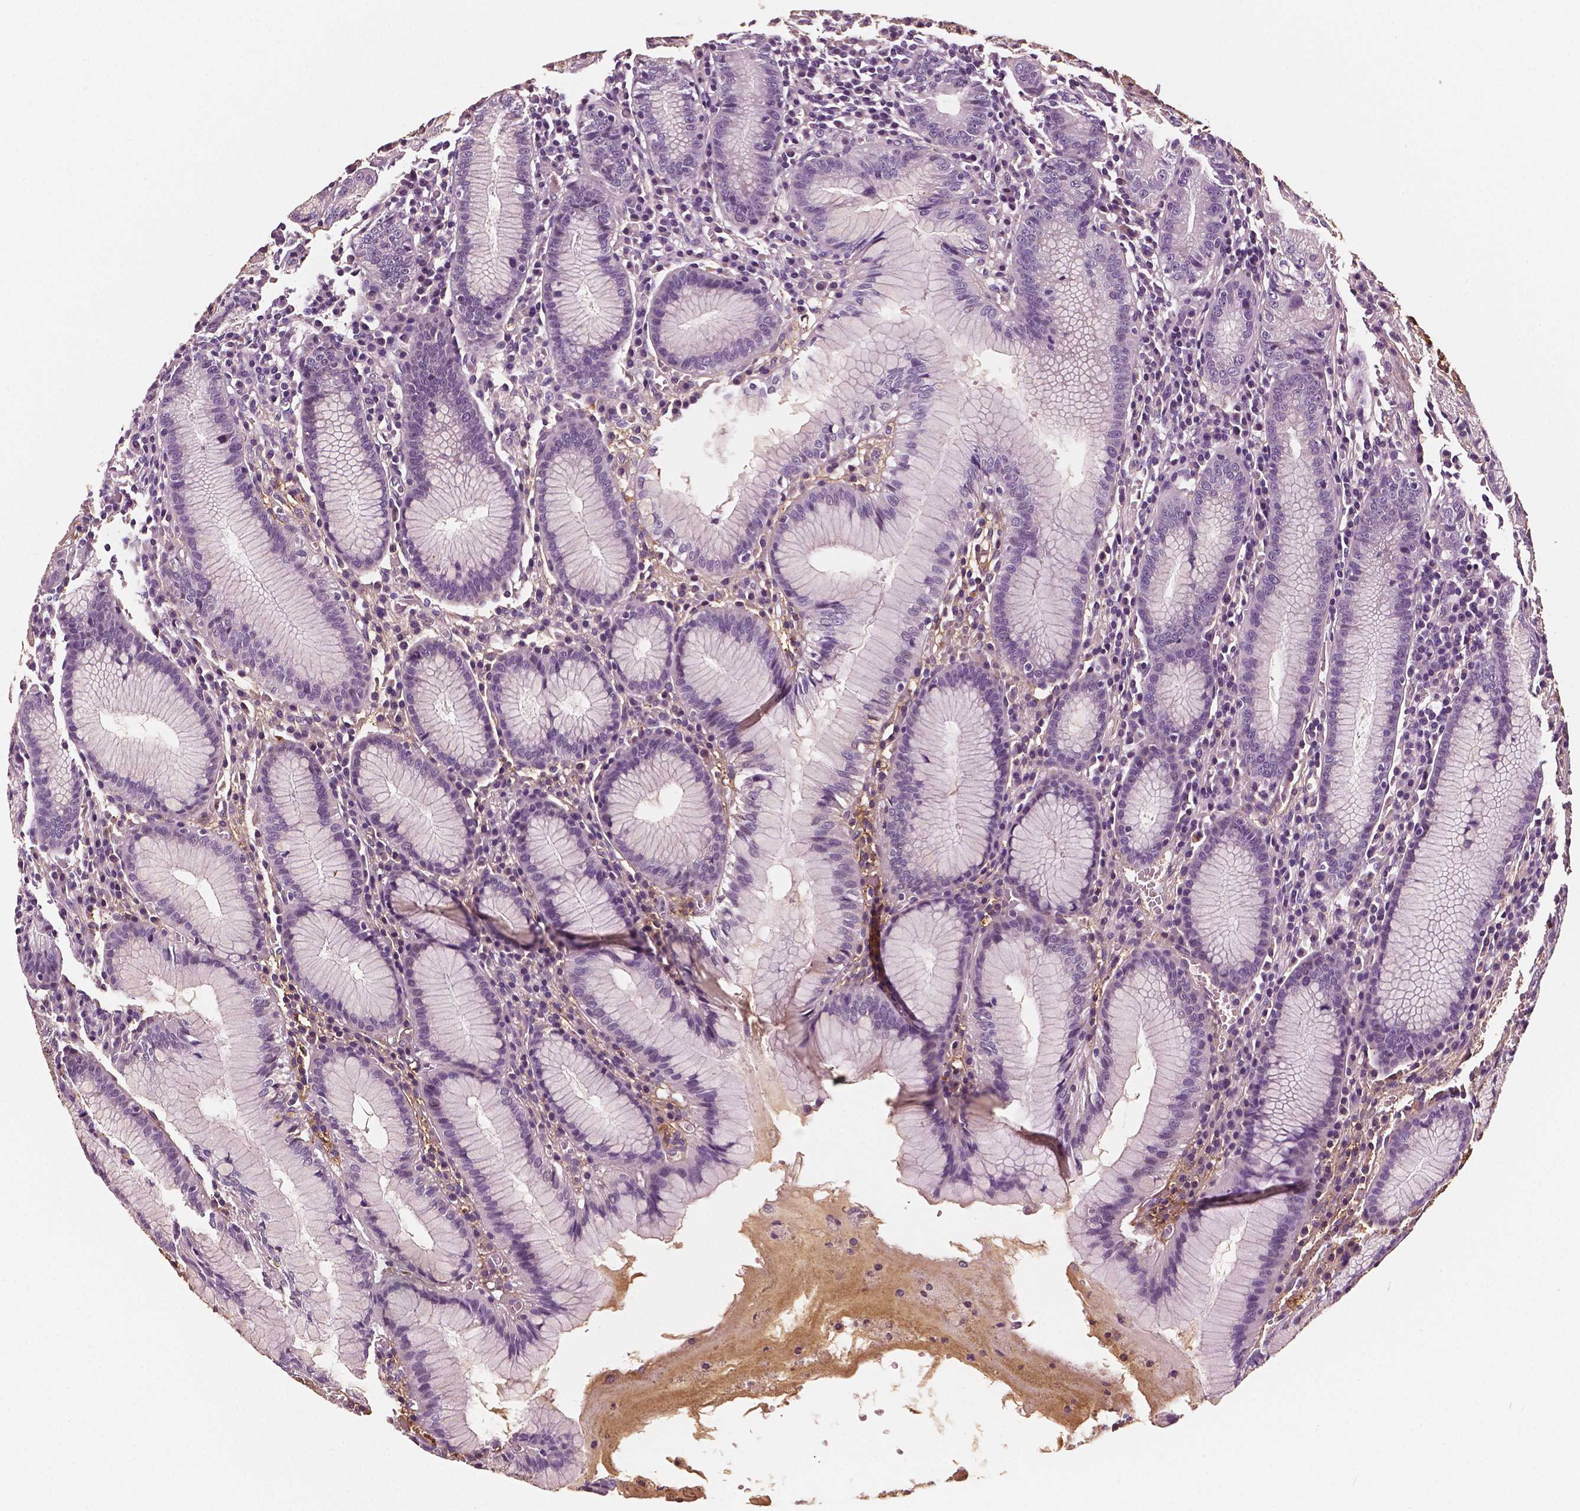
{"staining": {"intensity": "moderate", "quantity": "<25%", "location": "cytoplasmic/membranous,nuclear"}, "tissue": "stomach", "cell_type": "Glandular cells", "image_type": "normal", "snomed": [{"axis": "morphology", "description": "Normal tissue, NOS"}, {"axis": "topography", "description": "Stomach"}], "caption": "This histopathology image demonstrates immunohistochemistry staining of normal human stomach, with low moderate cytoplasmic/membranous,nuclear positivity in approximately <25% of glandular cells.", "gene": "FBLN1", "patient": {"sex": "male", "age": 55}}